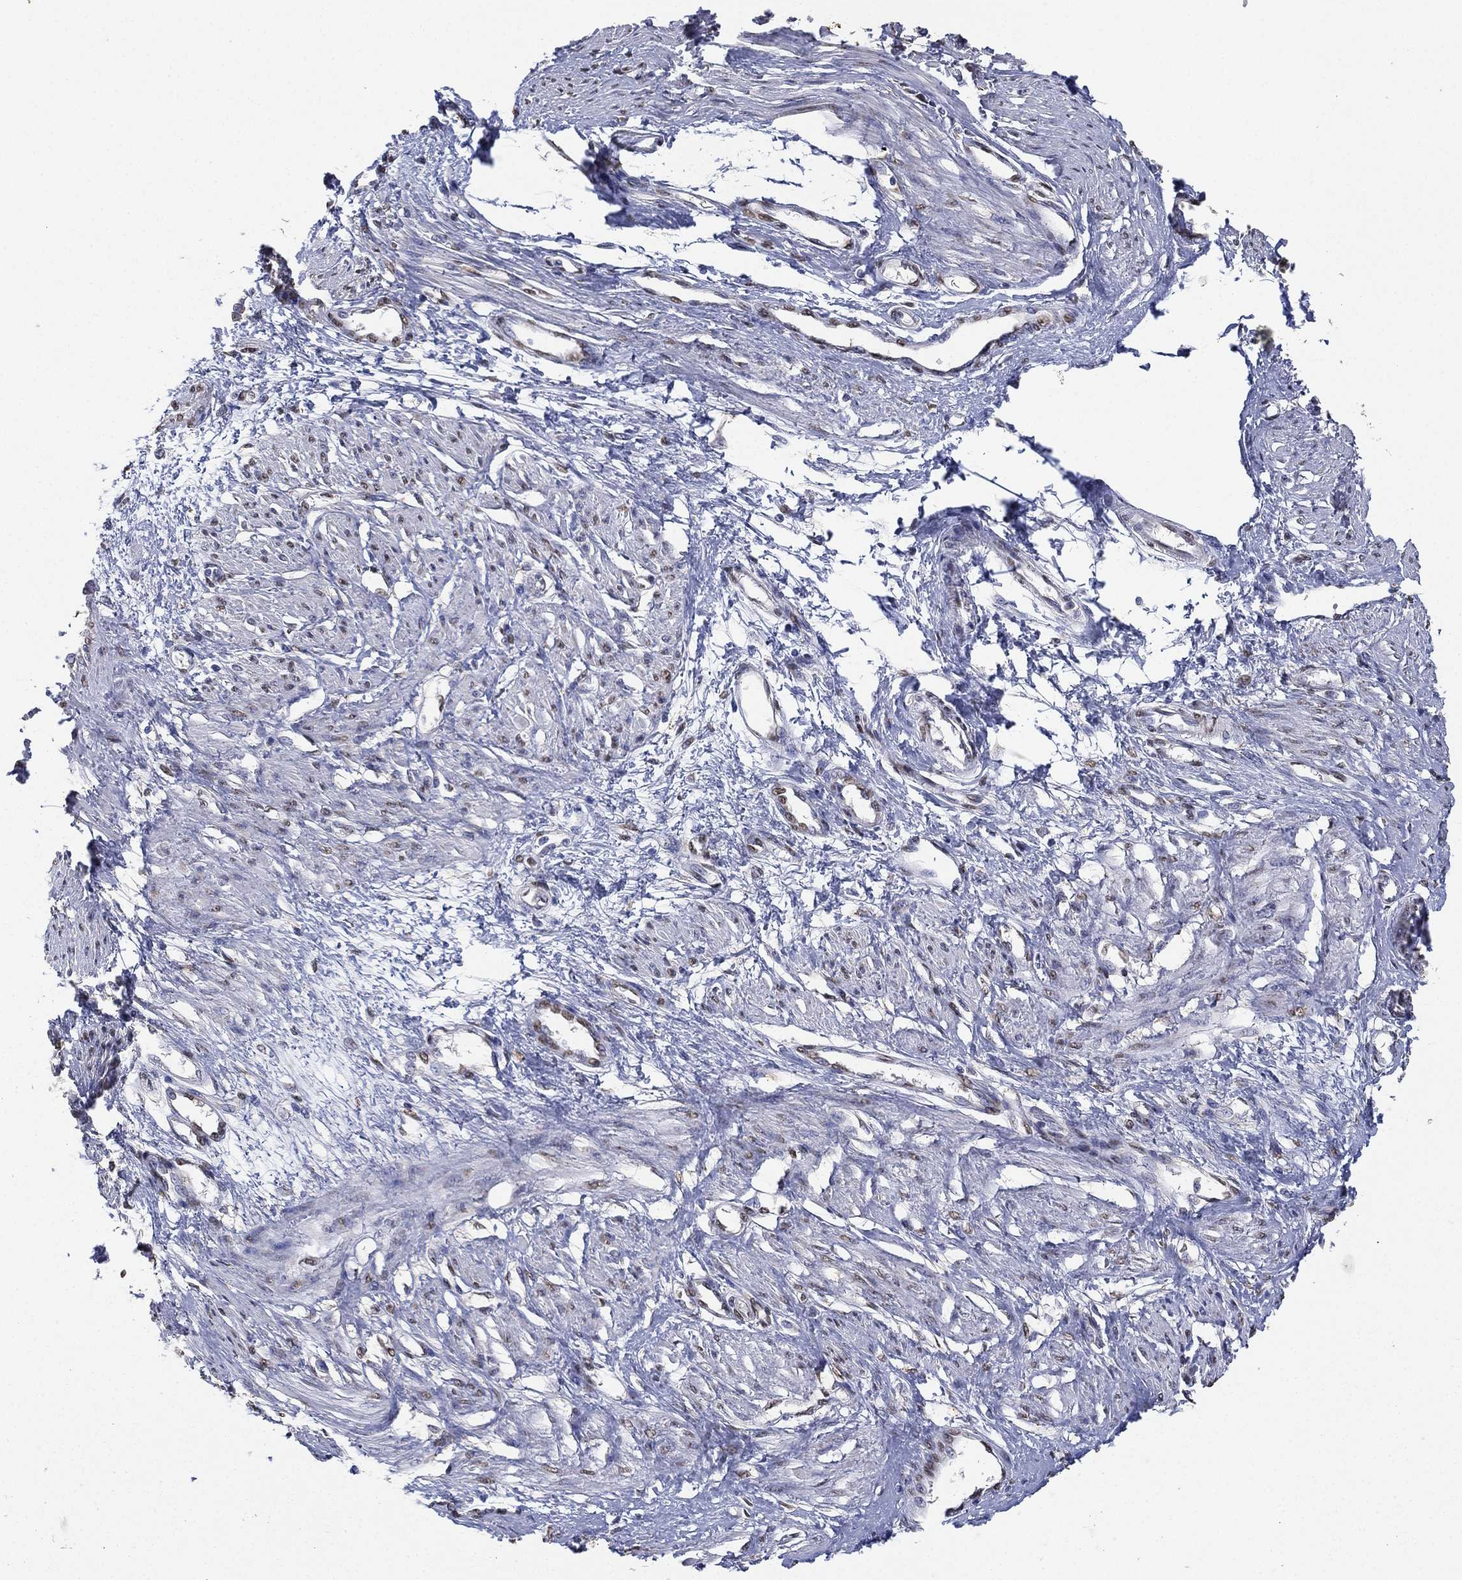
{"staining": {"intensity": "moderate", "quantity": "25%-75%", "location": "nuclear"}, "tissue": "smooth muscle", "cell_type": "Smooth muscle cells", "image_type": "normal", "snomed": [{"axis": "morphology", "description": "Normal tissue, NOS"}, {"axis": "topography", "description": "Smooth muscle"}, {"axis": "topography", "description": "Uterus"}], "caption": "Approximately 25%-75% of smooth muscle cells in normal human smooth muscle demonstrate moderate nuclear protein expression as visualized by brown immunohistochemical staining.", "gene": "ALDH7A1", "patient": {"sex": "female", "age": 39}}